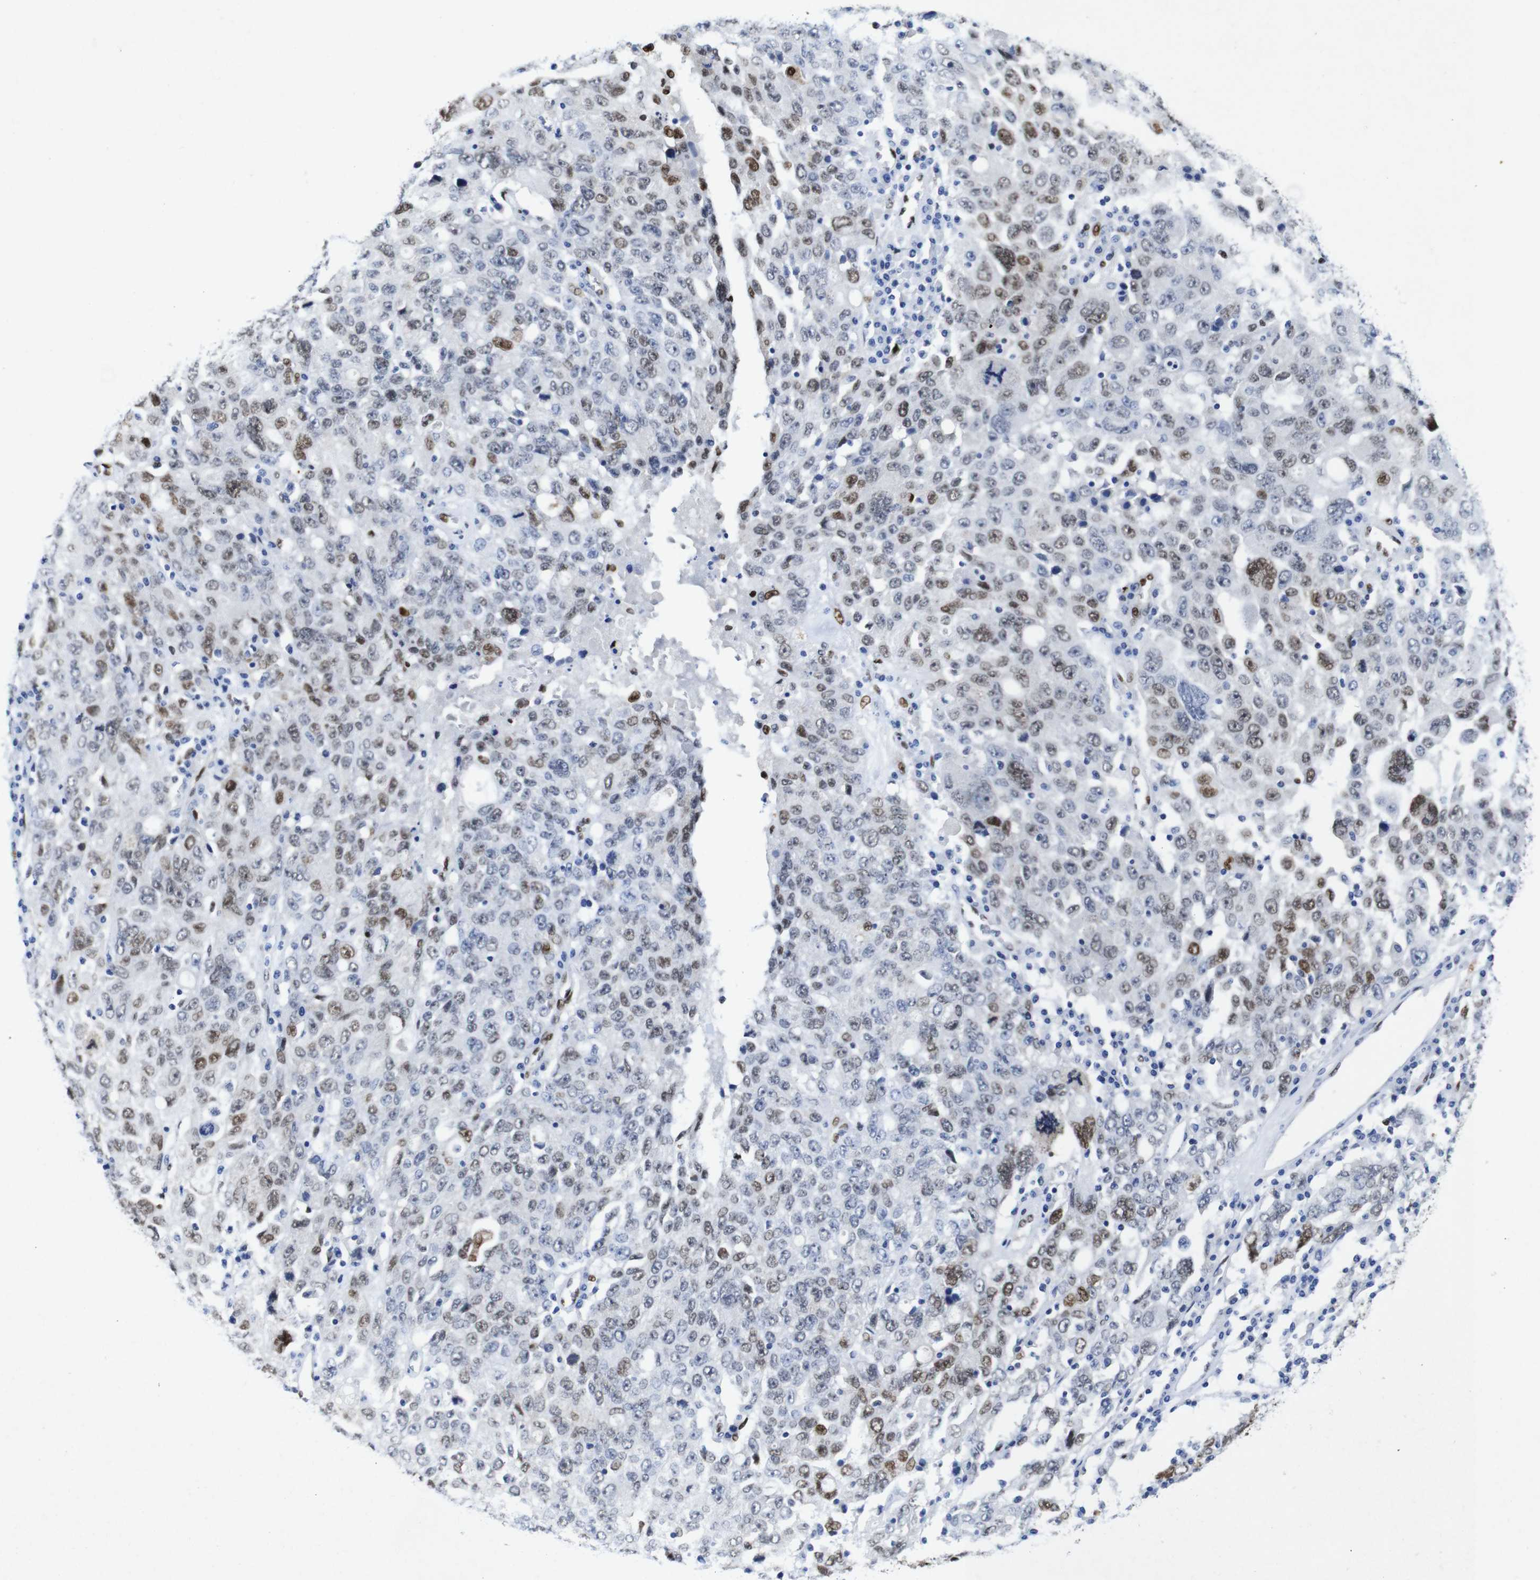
{"staining": {"intensity": "moderate", "quantity": "25%-75%", "location": "nuclear"}, "tissue": "ovarian cancer", "cell_type": "Tumor cells", "image_type": "cancer", "snomed": [{"axis": "morphology", "description": "Carcinoma, endometroid"}, {"axis": "topography", "description": "Ovary"}], "caption": "Ovarian cancer (endometroid carcinoma) stained with DAB IHC shows medium levels of moderate nuclear expression in approximately 25%-75% of tumor cells. (brown staining indicates protein expression, while blue staining denotes nuclei).", "gene": "FOSL2", "patient": {"sex": "female", "age": 62}}